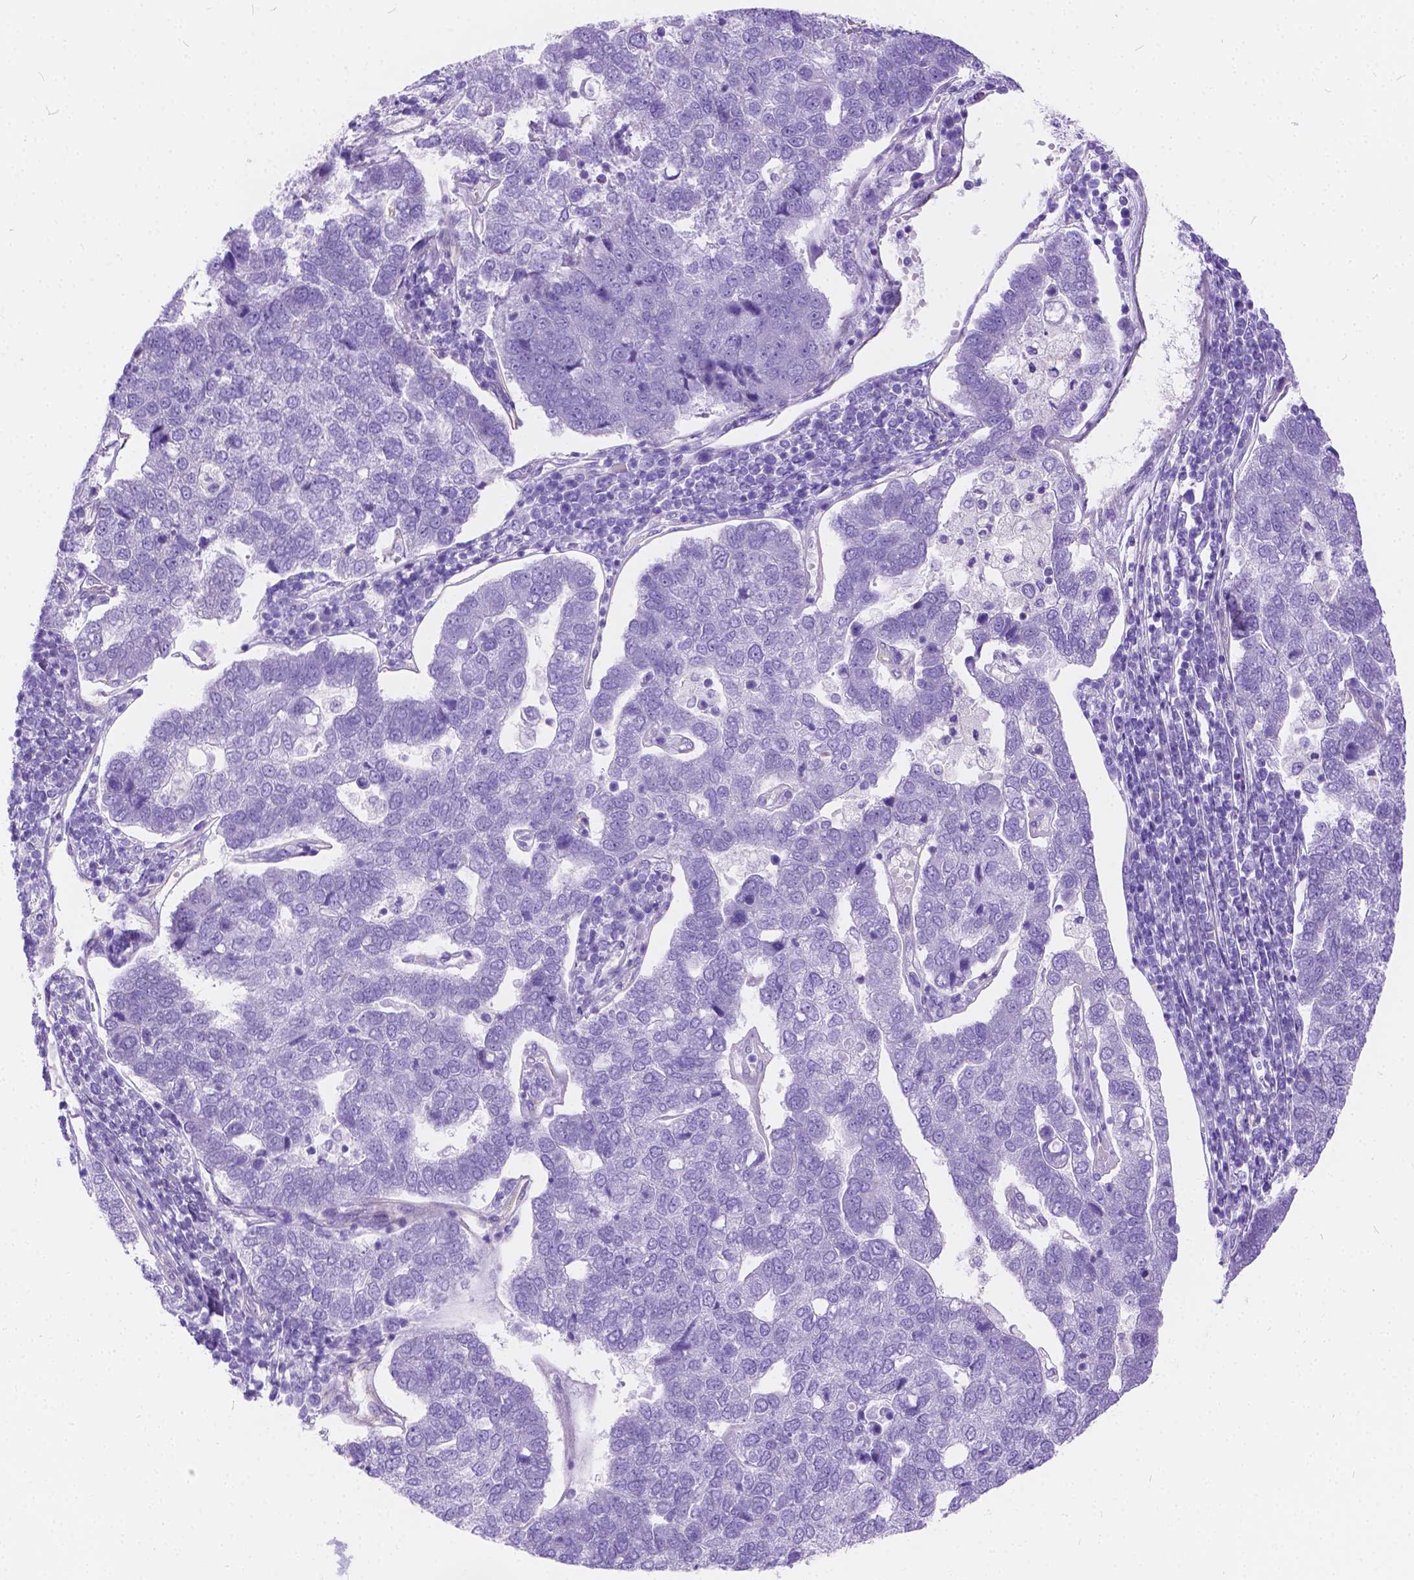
{"staining": {"intensity": "negative", "quantity": "none", "location": "none"}, "tissue": "pancreatic cancer", "cell_type": "Tumor cells", "image_type": "cancer", "snomed": [{"axis": "morphology", "description": "Adenocarcinoma, NOS"}, {"axis": "topography", "description": "Pancreas"}], "caption": "Immunohistochemistry micrograph of human pancreatic adenocarcinoma stained for a protein (brown), which reveals no positivity in tumor cells.", "gene": "CHRM1", "patient": {"sex": "female", "age": 61}}